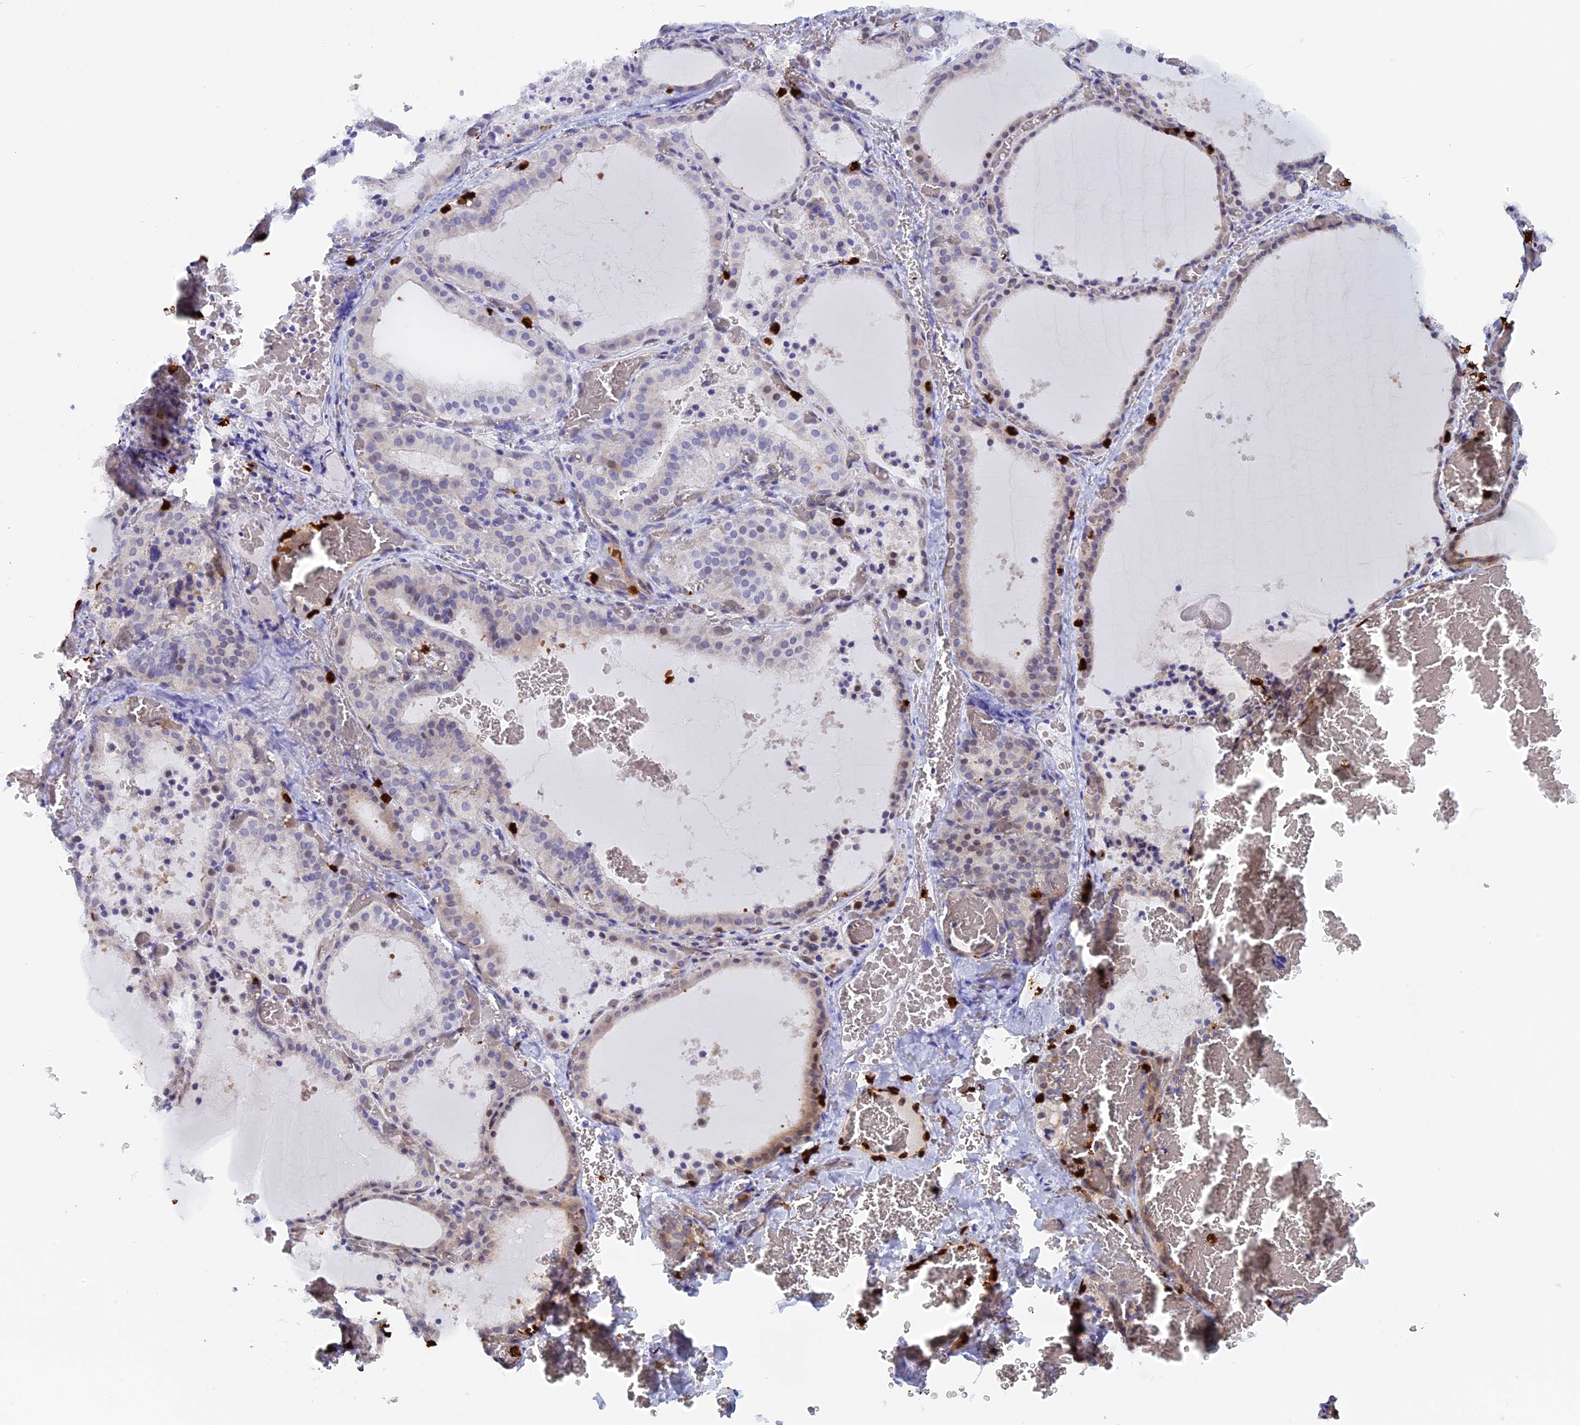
{"staining": {"intensity": "weak", "quantity": "<25%", "location": "nuclear"}, "tissue": "thyroid gland", "cell_type": "Glandular cells", "image_type": "normal", "snomed": [{"axis": "morphology", "description": "Normal tissue, NOS"}, {"axis": "topography", "description": "Thyroid gland"}], "caption": "Immunohistochemistry (IHC) histopathology image of unremarkable thyroid gland: human thyroid gland stained with DAB (3,3'-diaminobenzidine) exhibits no significant protein positivity in glandular cells.", "gene": "SLC26A1", "patient": {"sex": "female", "age": 39}}